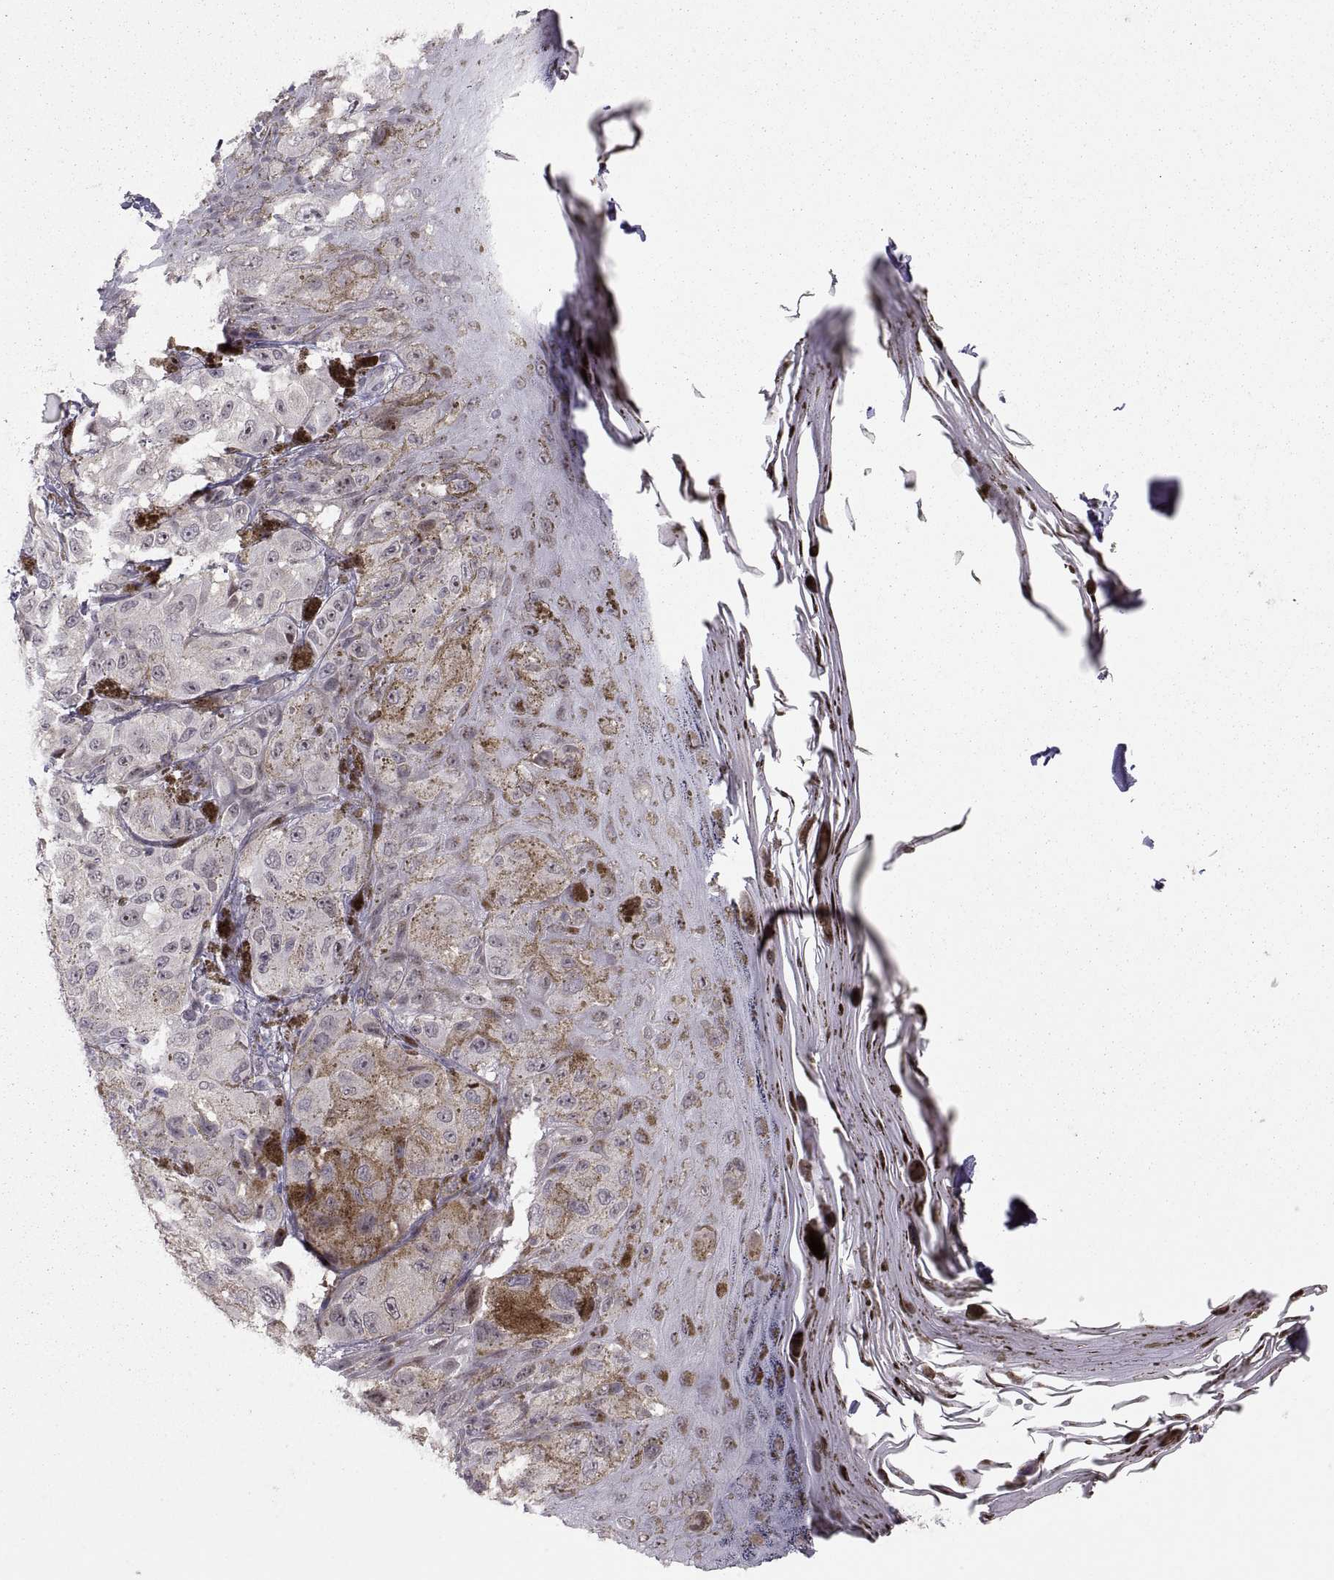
{"staining": {"intensity": "negative", "quantity": "none", "location": "none"}, "tissue": "melanoma", "cell_type": "Tumor cells", "image_type": "cancer", "snomed": [{"axis": "morphology", "description": "Malignant melanoma, NOS"}, {"axis": "topography", "description": "Skin"}], "caption": "Melanoma was stained to show a protein in brown. There is no significant expression in tumor cells.", "gene": "SNAI1", "patient": {"sex": "male", "age": 36}}